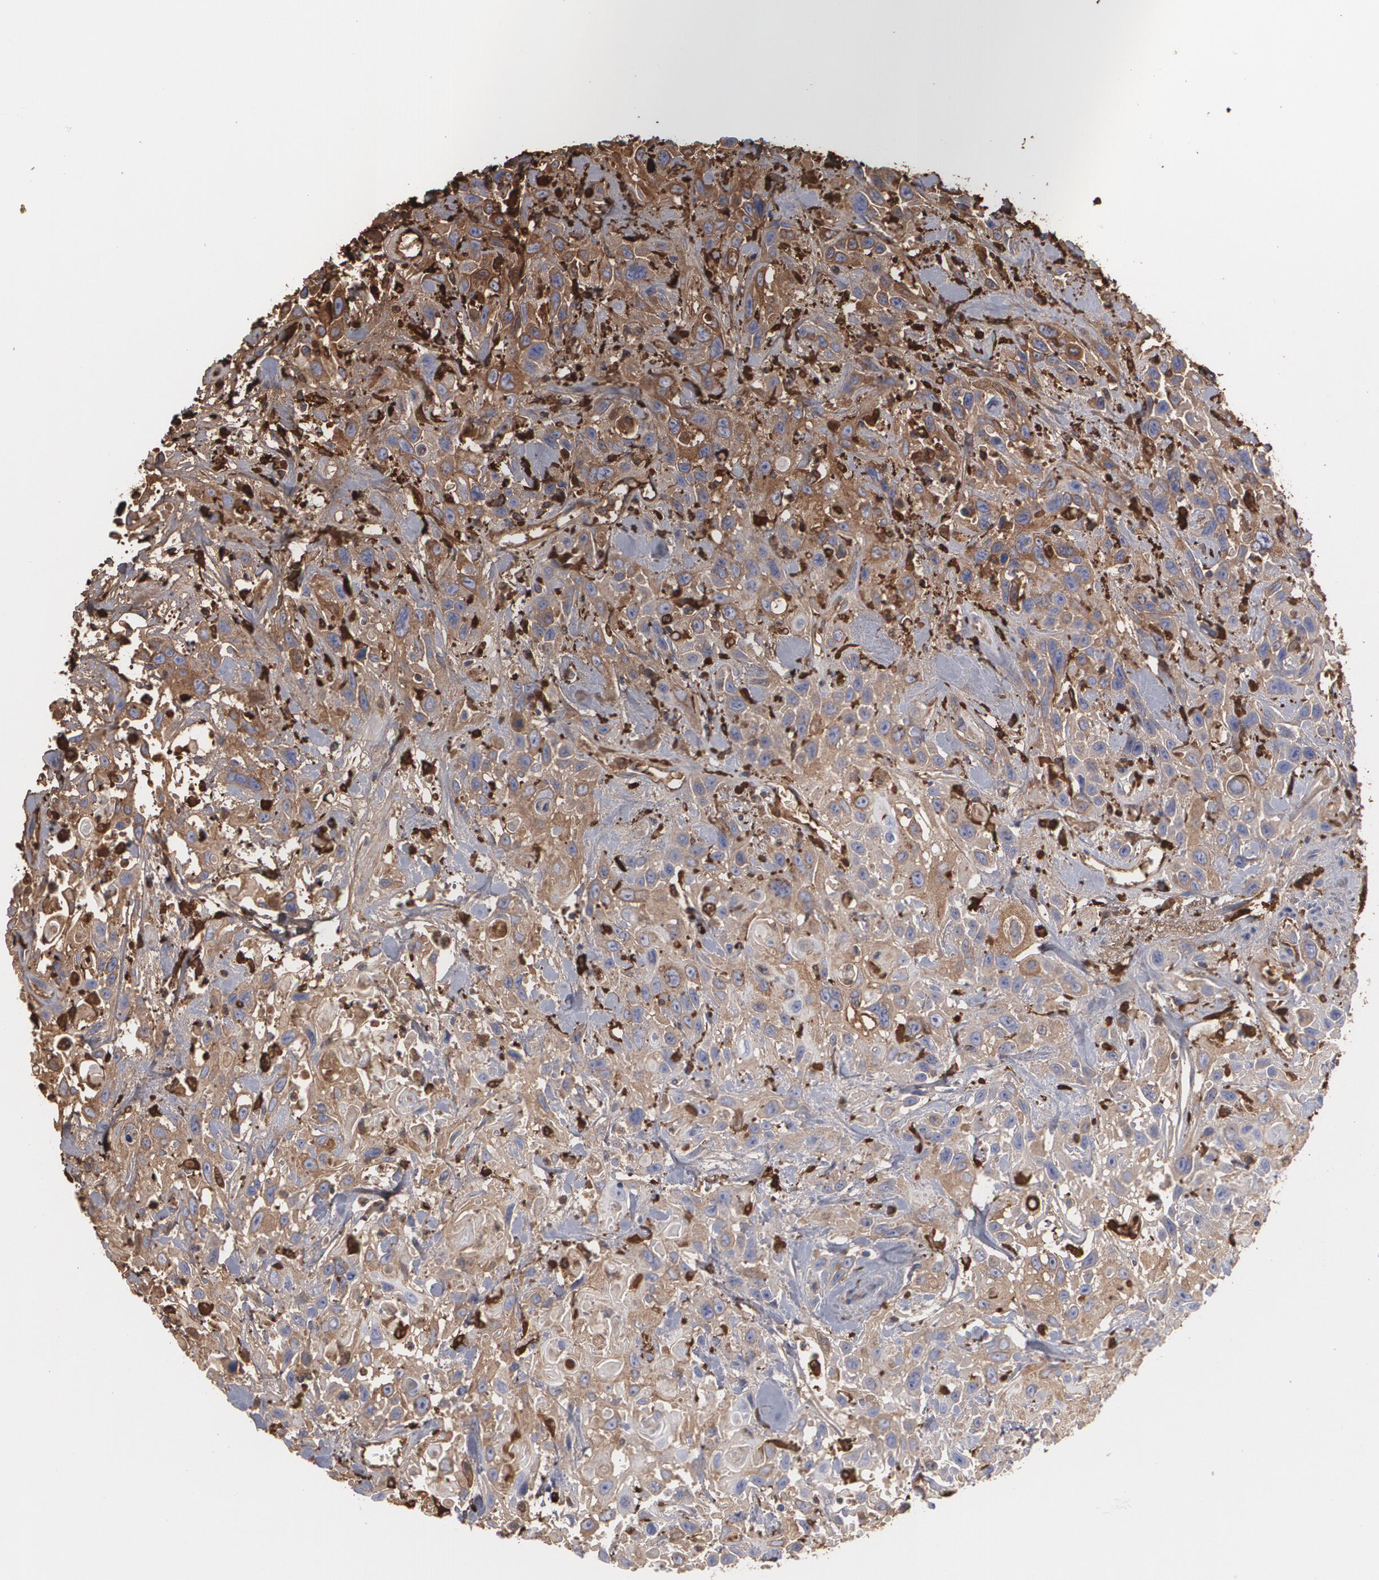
{"staining": {"intensity": "strong", "quantity": ">75%", "location": "cytoplasmic/membranous"}, "tissue": "urothelial cancer", "cell_type": "Tumor cells", "image_type": "cancer", "snomed": [{"axis": "morphology", "description": "Urothelial carcinoma, High grade"}, {"axis": "topography", "description": "Urinary bladder"}], "caption": "High-grade urothelial carcinoma tissue demonstrates strong cytoplasmic/membranous positivity in about >75% of tumor cells, visualized by immunohistochemistry. The staining was performed using DAB to visualize the protein expression in brown, while the nuclei were stained in blue with hematoxylin (Magnification: 20x).", "gene": "ODC1", "patient": {"sex": "female", "age": 84}}